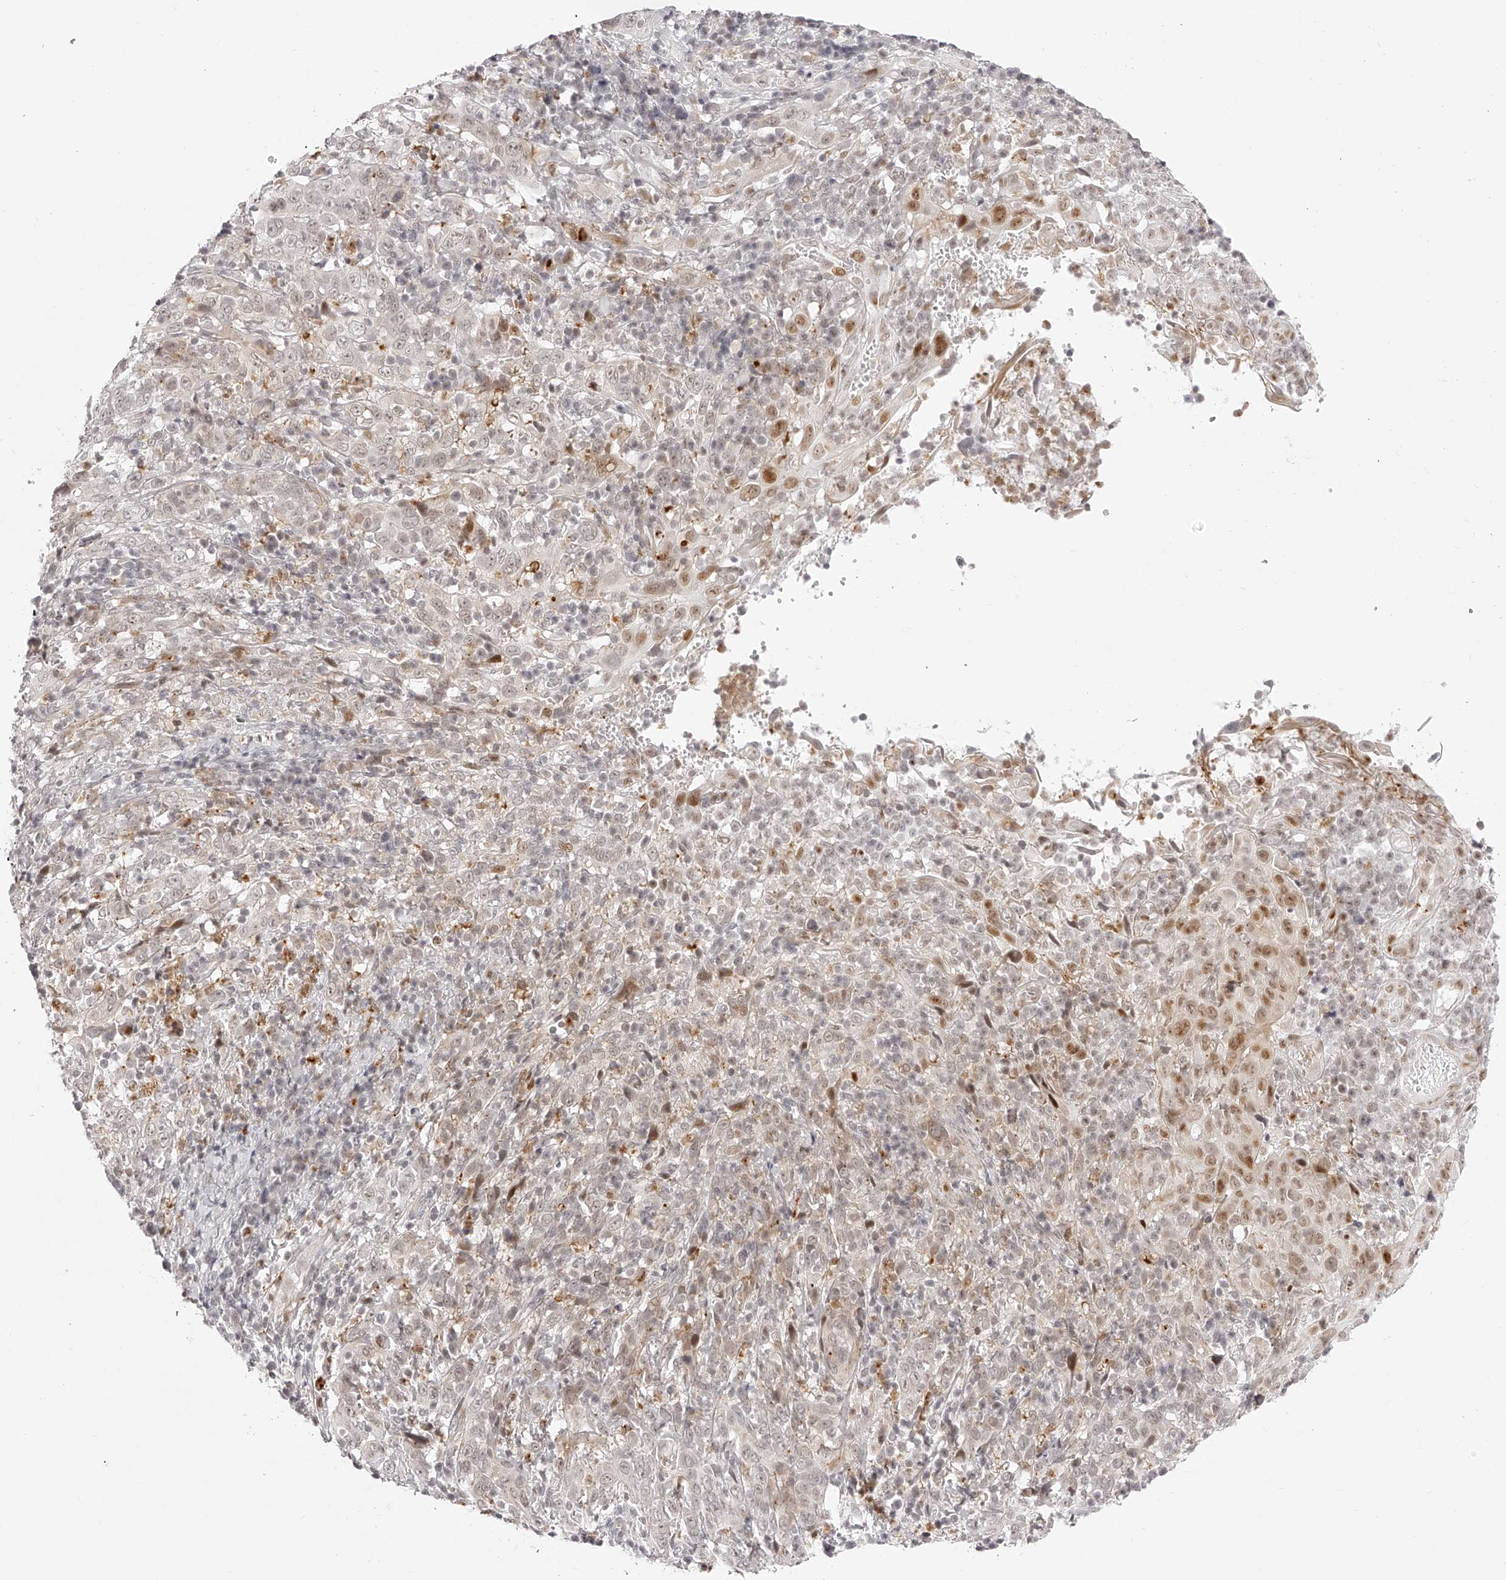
{"staining": {"intensity": "moderate", "quantity": "<25%", "location": "nuclear"}, "tissue": "cervical cancer", "cell_type": "Tumor cells", "image_type": "cancer", "snomed": [{"axis": "morphology", "description": "Squamous cell carcinoma, NOS"}, {"axis": "topography", "description": "Cervix"}], "caption": "DAB immunohistochemical staining of human squamous cell carcinoma (cervical) exhibits moderate nuclear protein expression in about <25% of tumor cells. (DAB IHC with brightfield microscopy, high magnification).", "gene": "PLEKHG1", "patient": {"sex": "female", "age": 46}}